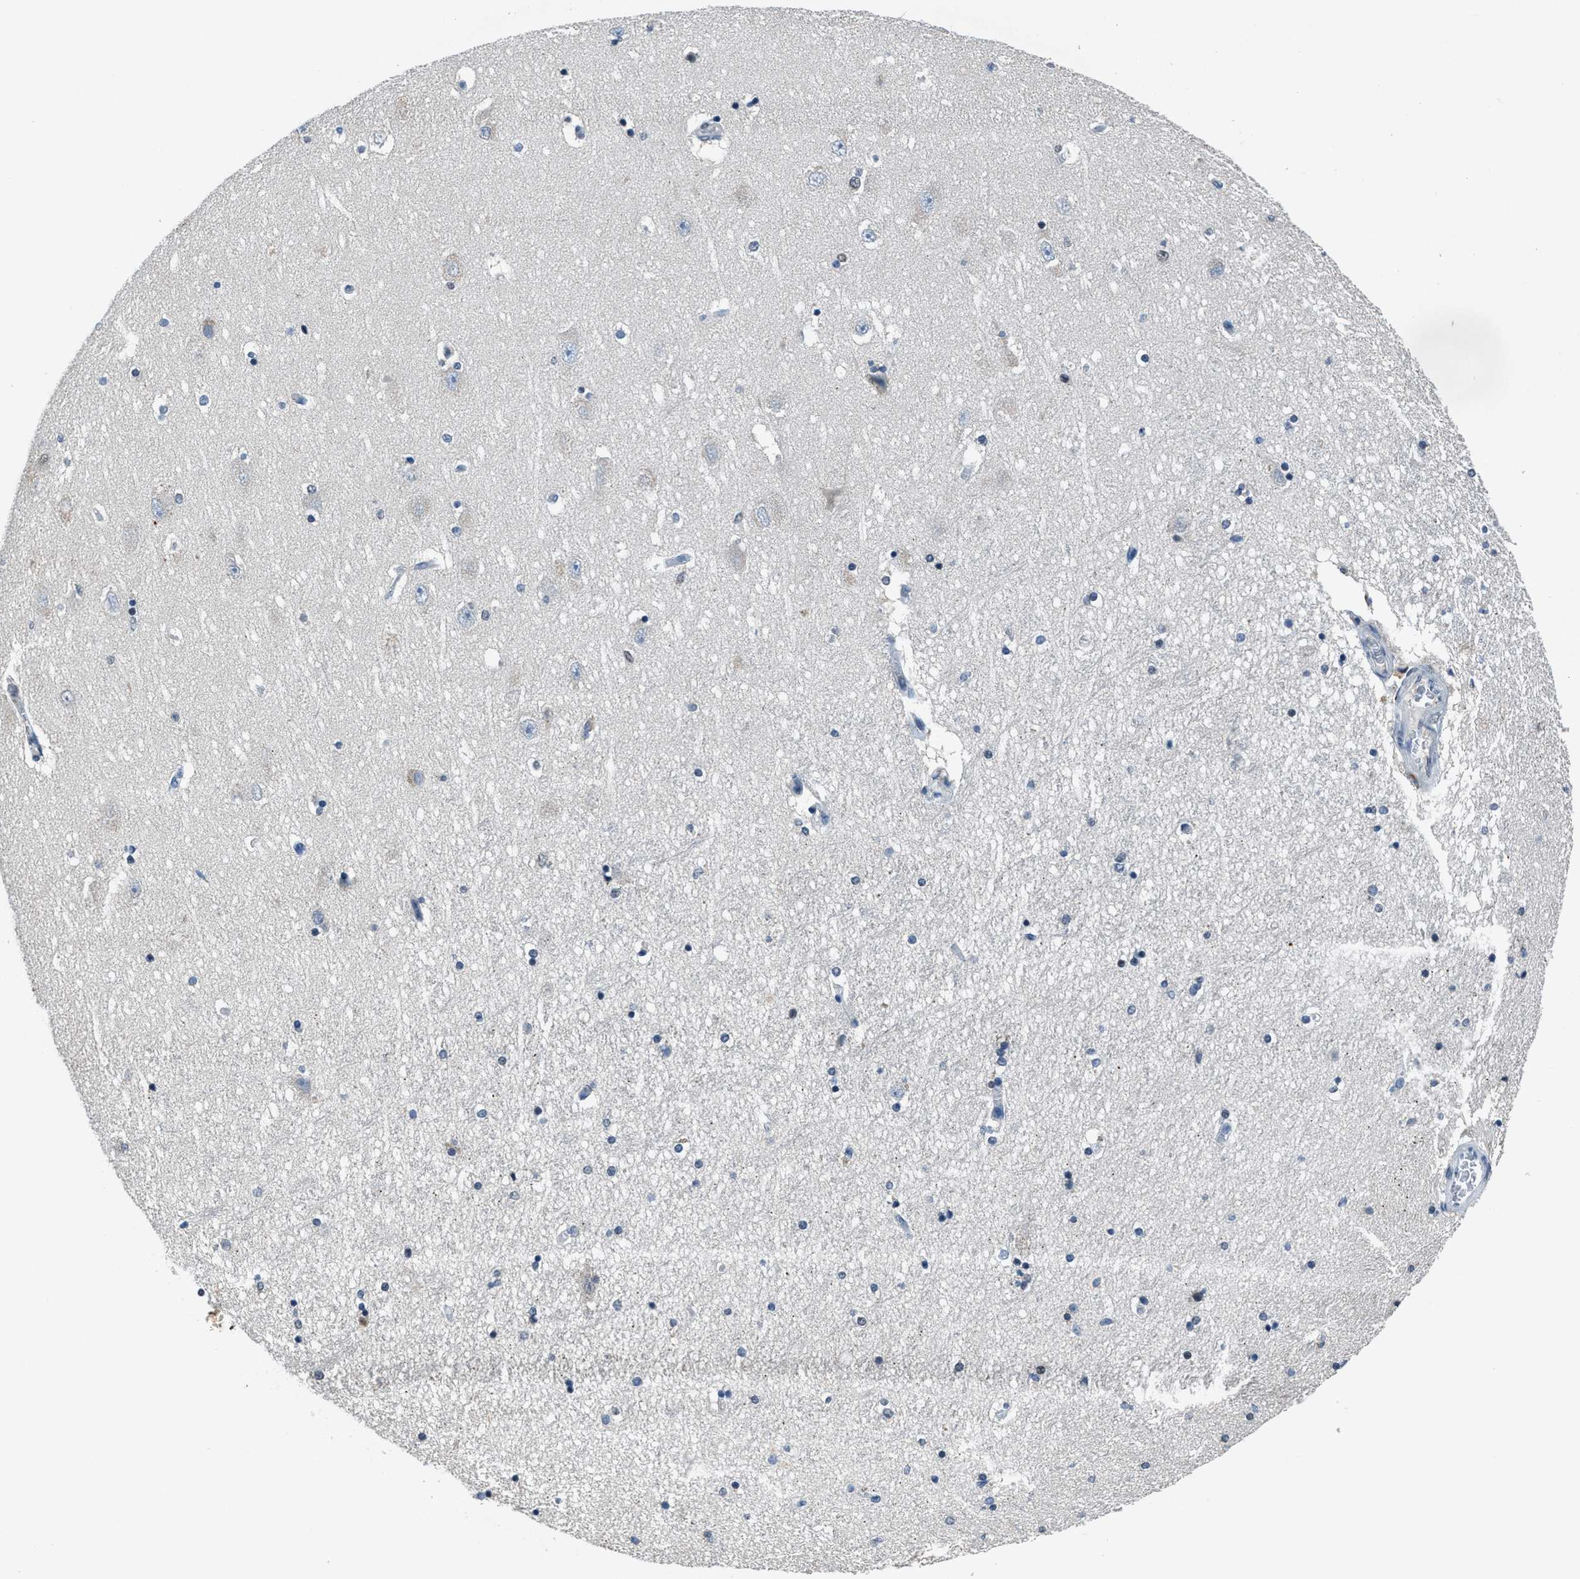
{"staining": {"intensity": "negative", "quantity": "none", "location": "none"}, "tissue": "hippocampus", "cell_type": "Glial cells", "image_type": "normal", "snomed": [{"axis": "morphology", "description": "Normal tissue, NOS"}, {"axis": "topography", "description": "Hippocampus"}], "caption": "High magnification brightfield microscopy of normal hippocampus stained with DAB (brown) and counterstained with hematoxylin (blue): glial cells show no significant positivity.", "gene": "DUSP19", "patient": {"sex": "female", "age": 54}}